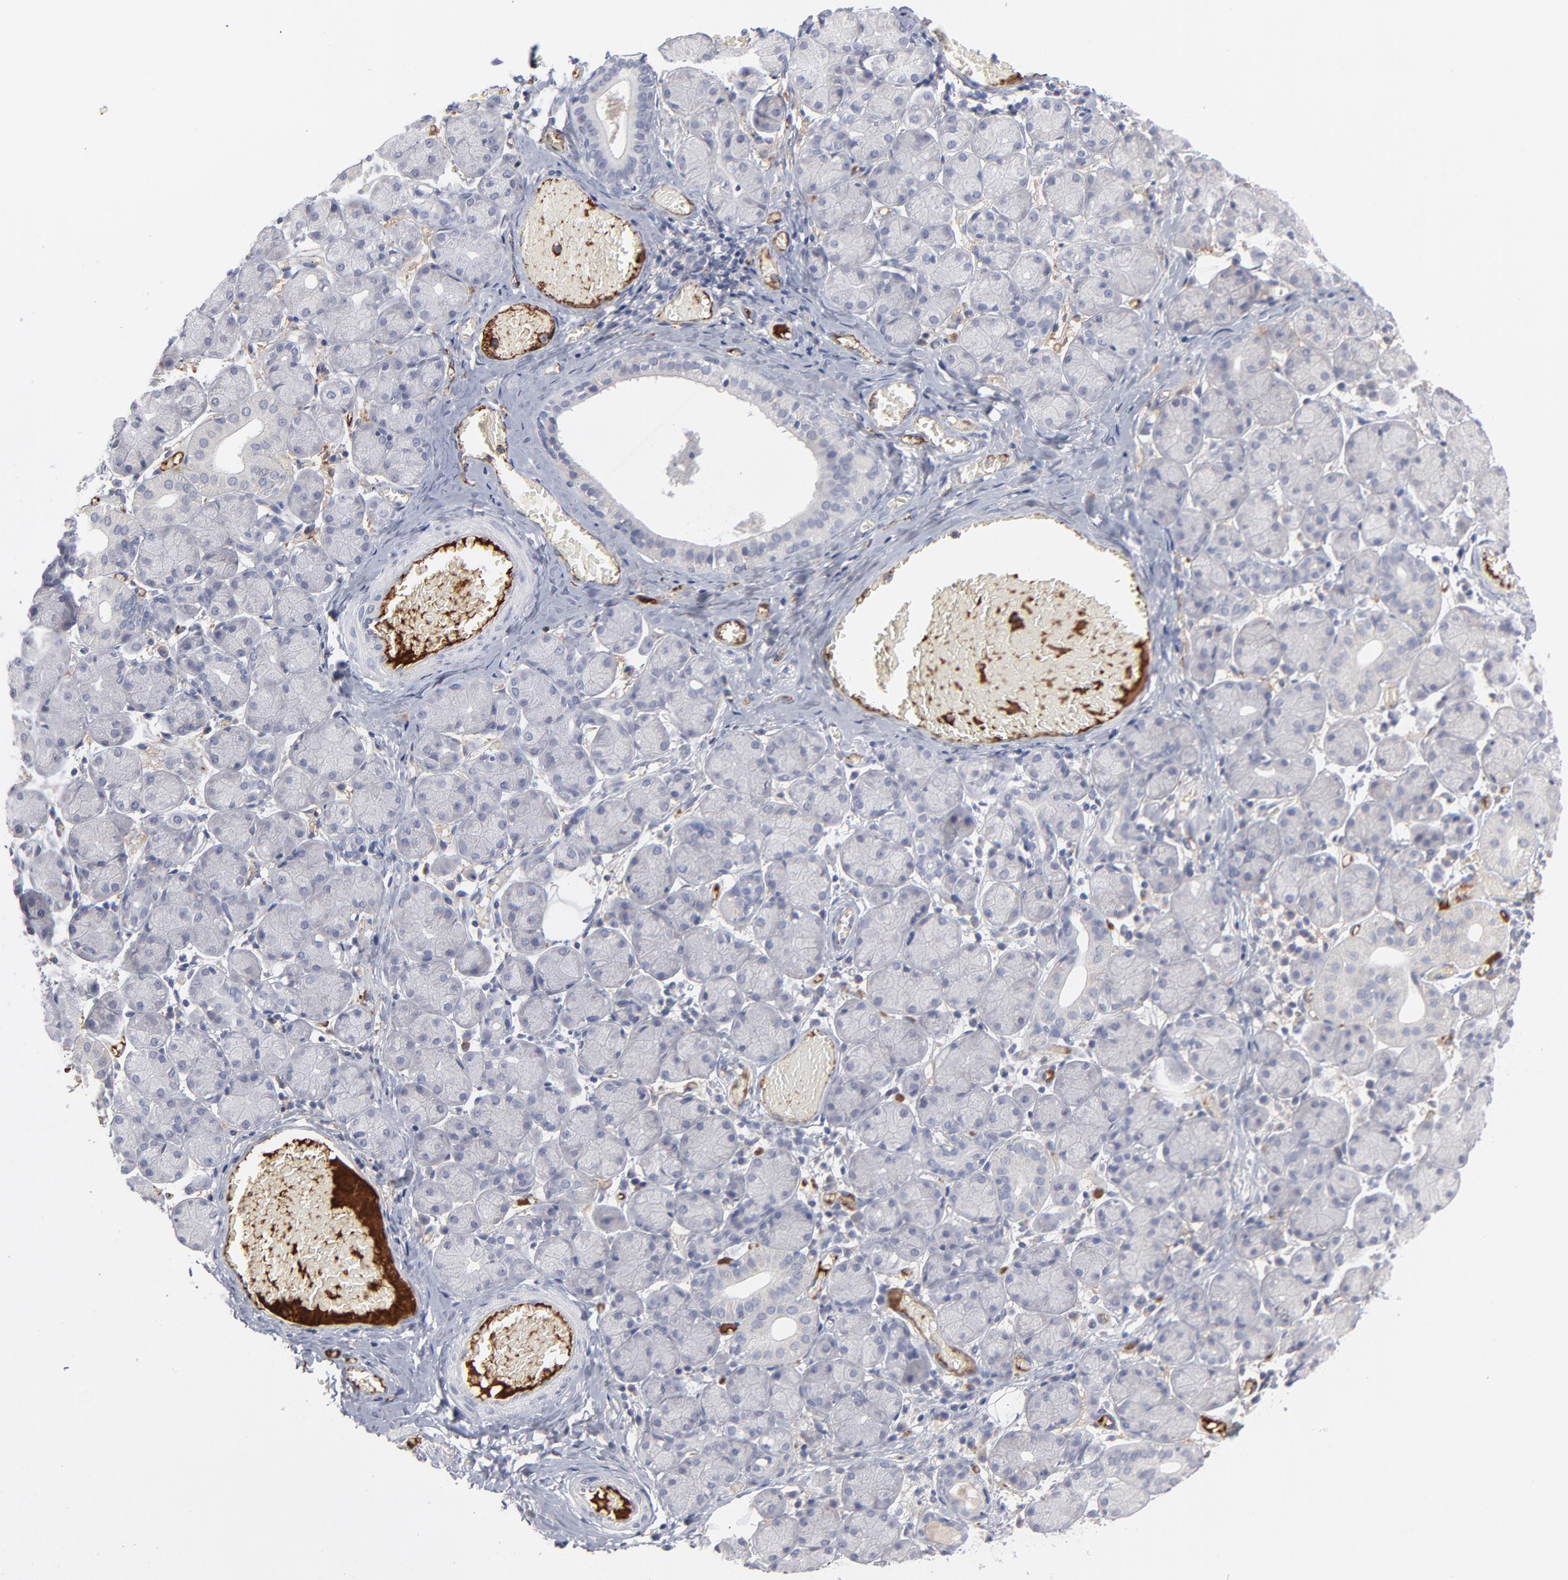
{"staining": {"intensity": "negative", "quantity": "none", "location": "none"}, "tissue": "salivary gland", "cell_type": "Glandular cells", "image_type": "normal", "snomed": [{"axis": "morphology", "description": "Normal tissue, NOS"}, {"axis": "topography", "description": "Salivary gland"}], "caption": "Human salivary gland stained for a protein using immunohistochemistry exhibits no positivity in glandular cells.", "gene": "CCR3", "patient": {"sex": "female", "age": 24}}